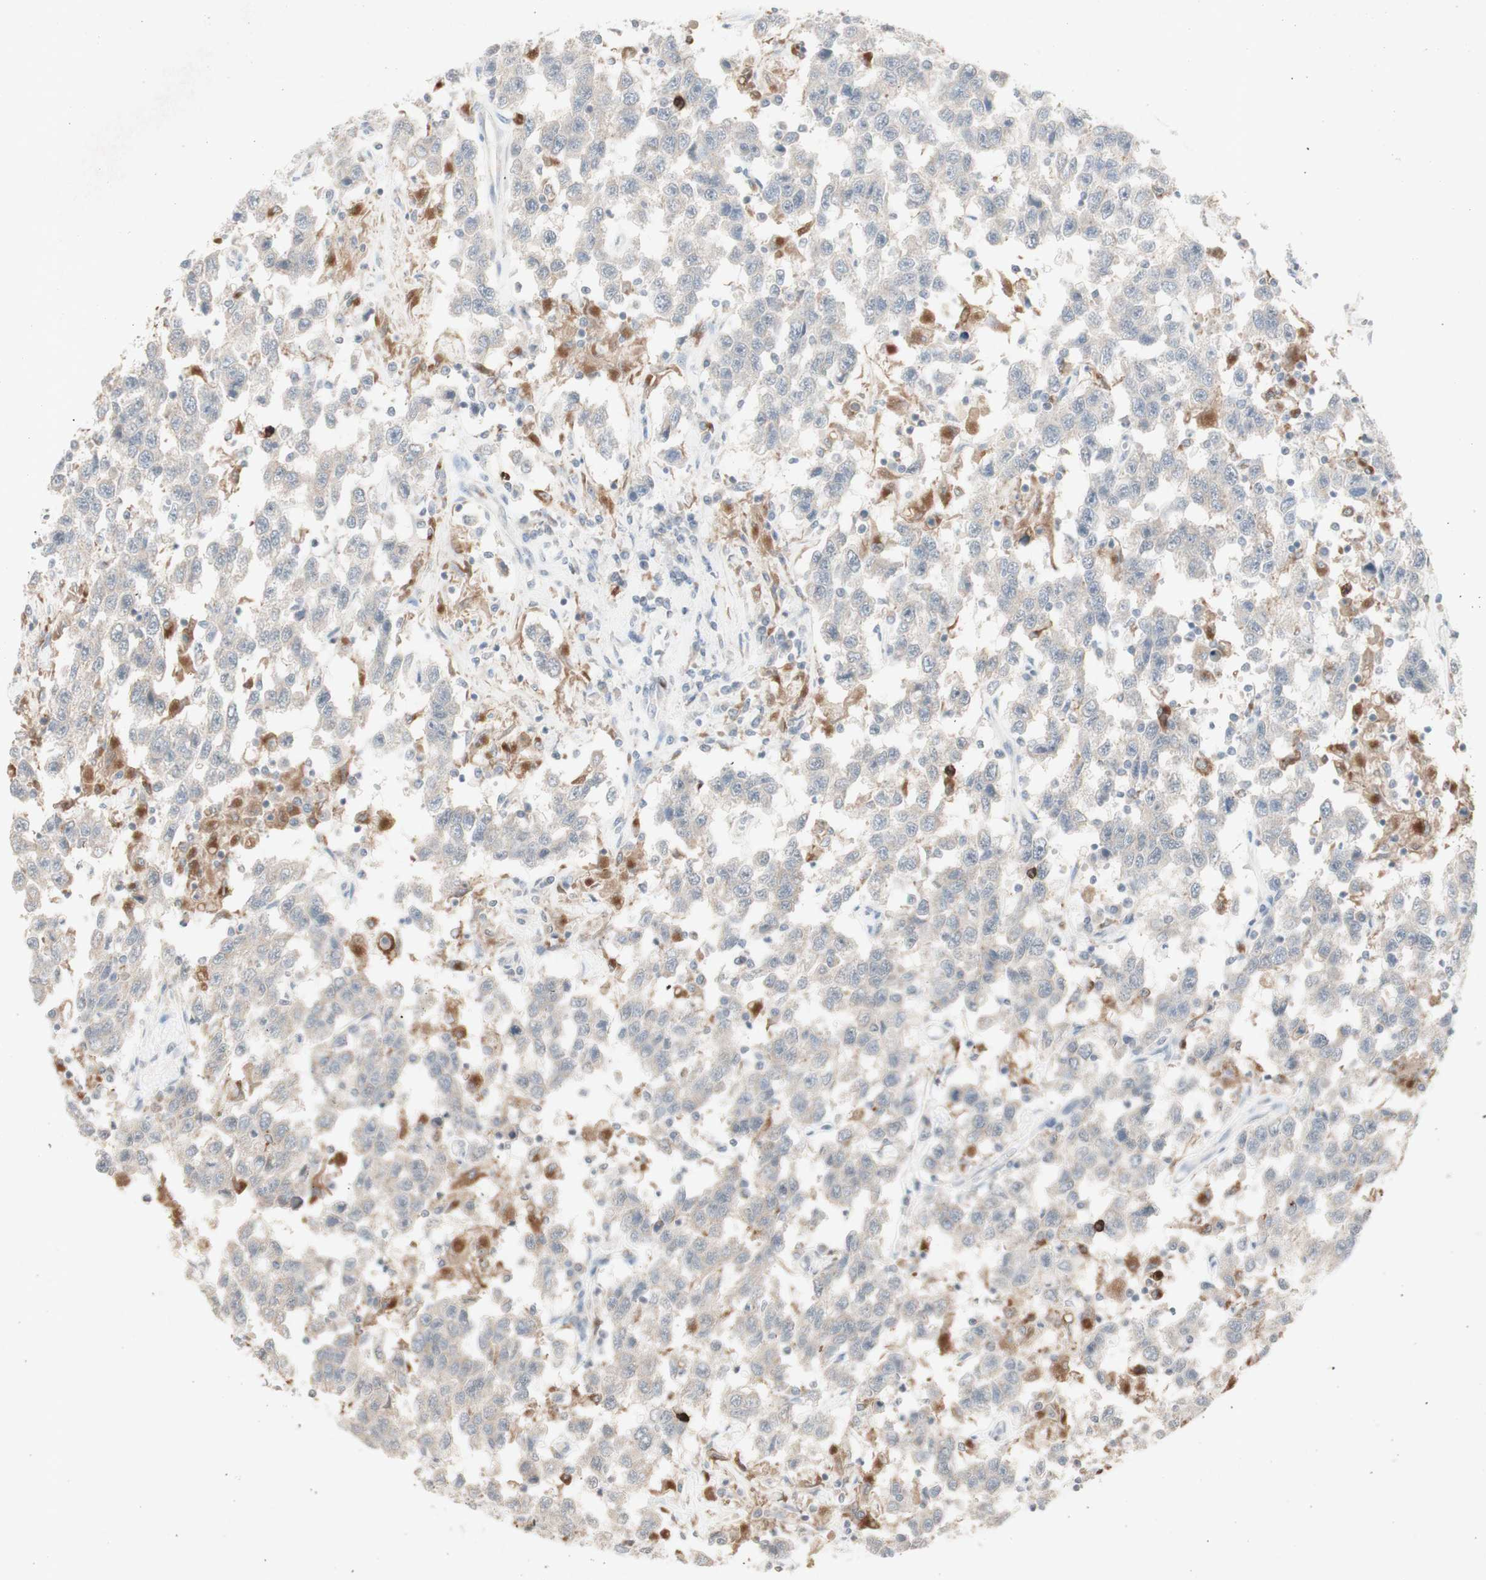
{"staining": {"intensity": "negative", "quantity": "none", "location": "none"}, "tissue": "testis cancer", "cell_type": "Tumor cells", "image_type": "cancer", "snomed": [{"axis": "morphology", "description": "Seminoma, NOS"}, {"axis": "topography", "description": "Testis"}], "caption": "DAB (3,3'-diaminobenzidine) immunohistochemical staining of testis cancer (seminoma) reveals no significant expression in tumor cells.", "gene": "ATP6V1B1", "patient": {"sex": "male", "age": 41}}